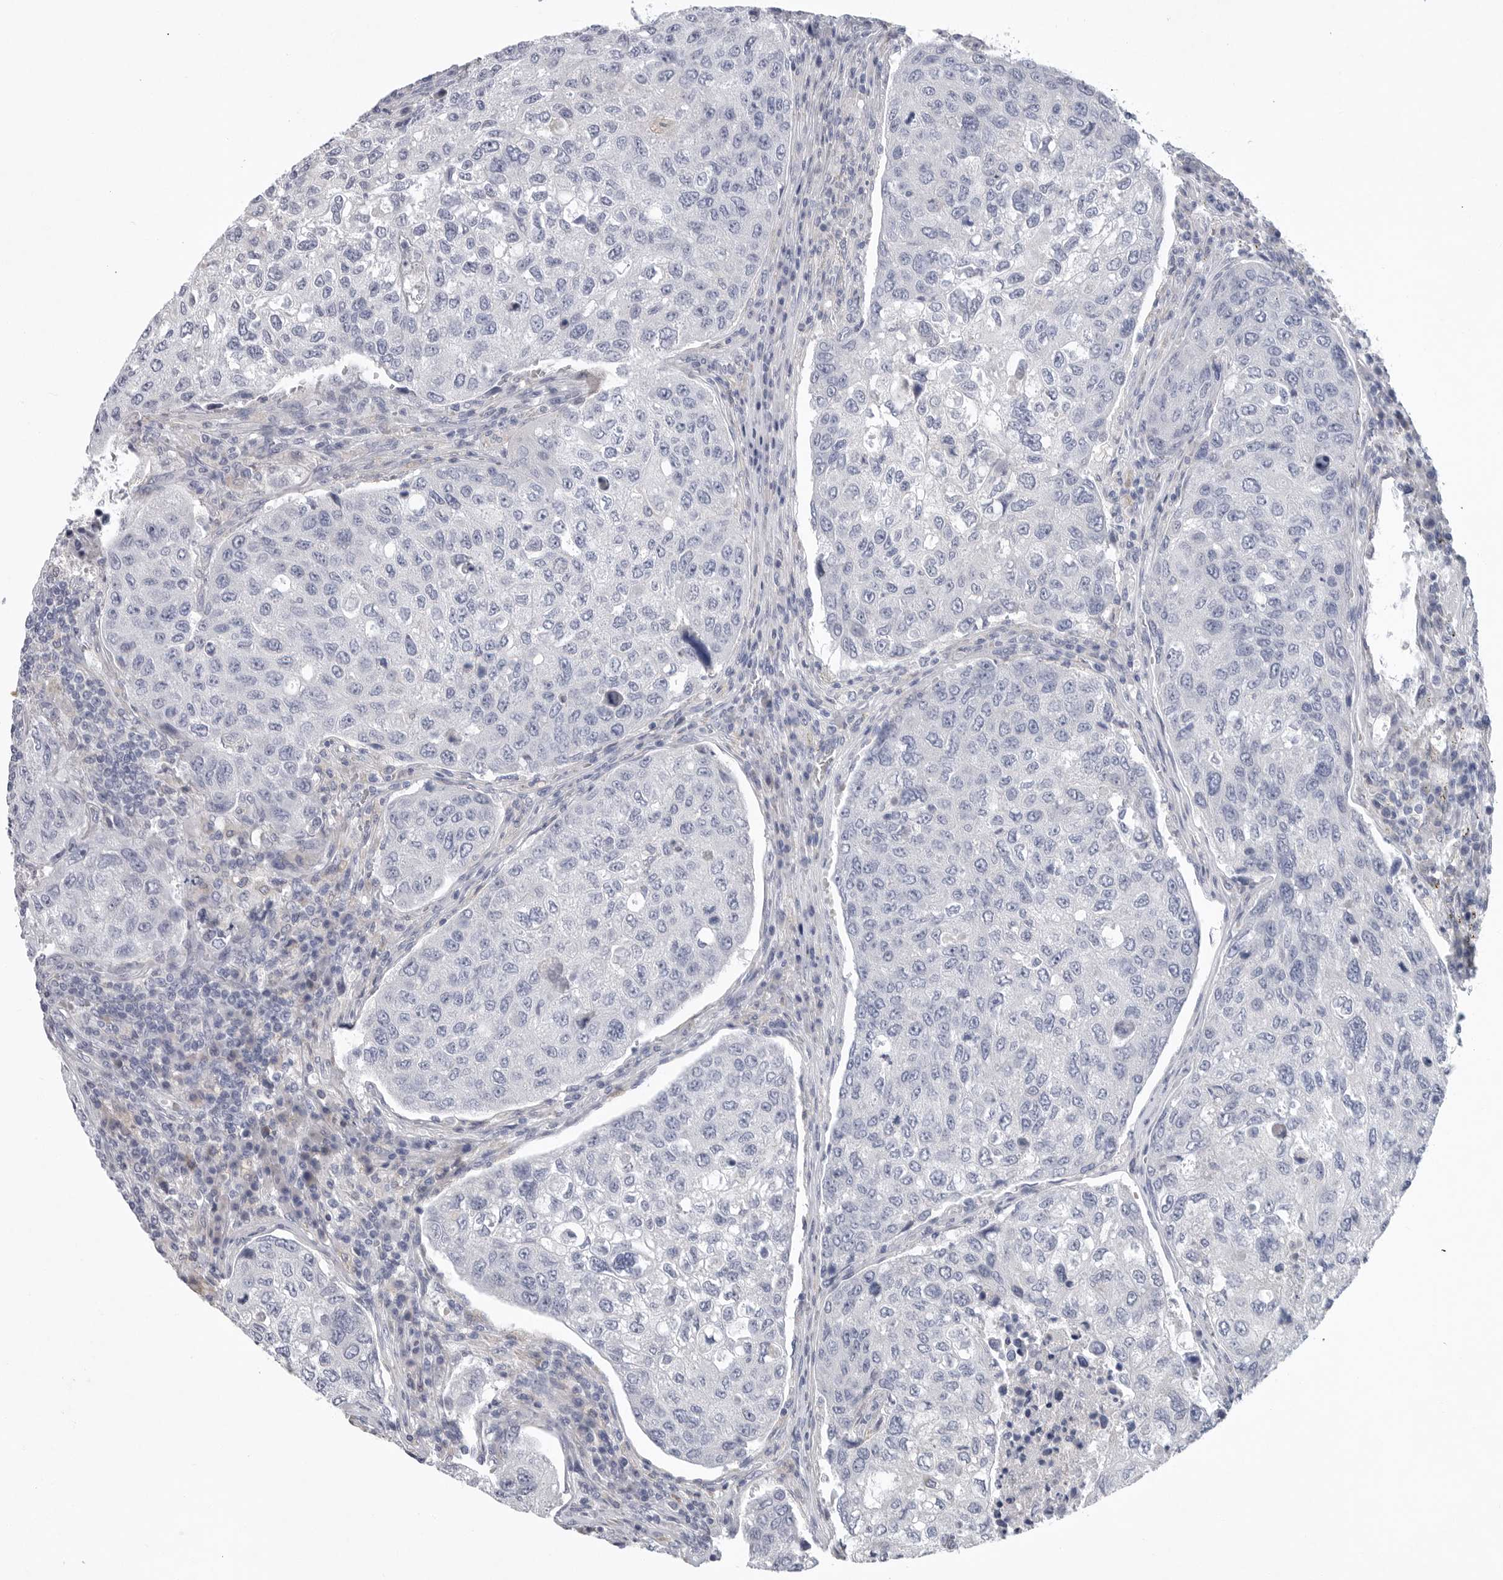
{"staining": {"intensity": "negative", "quantity": "none", "location": "none"}, "tissue": "urothelial cancer", "cell_type": "Tumor cells", "image_type": "cancer", "snomed": [{"axis": "morphology", "description": "Urothelial carcinoma, High grade"}, {"axis": "topography", "description": "Lymph node"}, {"axis": "topography", "description": "Urinary bladder"}], "caption": "Immunohistochemical staining of urothelial cancer exhibits no significant staining in tumor cells.", "gene": "CAMK2B", "patient": {"sex": "male", "age": 51}}